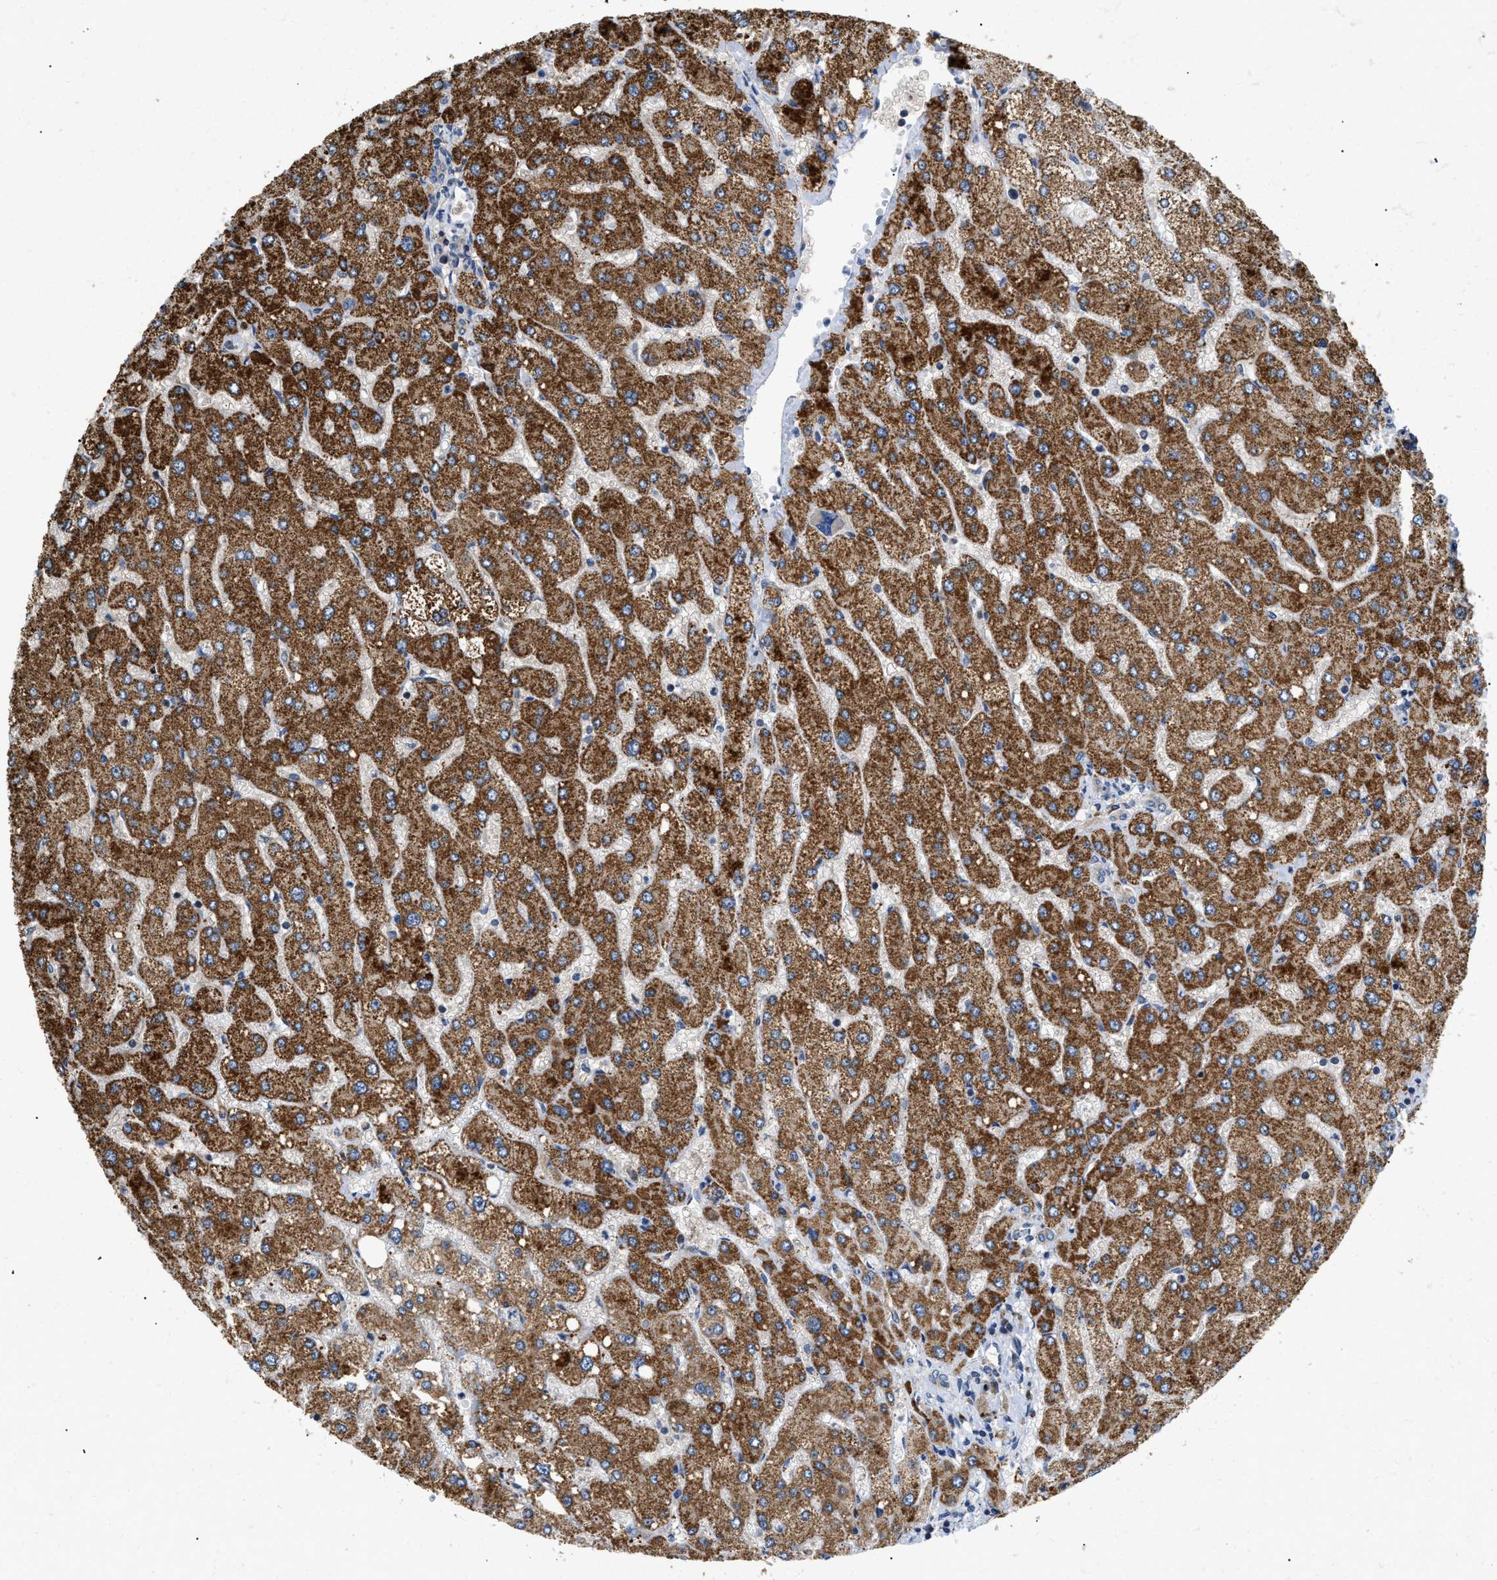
{"staining": {"intensity": "weak", "quantity": ">75%", "location": "cytoplasmic/membranous"}, "tissue": "liver", "cell_type": "Cholangiocytes", "image_type": "normal", "snomed": [{"axis": "morphology", "description": "Normal tissue, NOS"}, {"axis": "topography", "description": "Liver"}], "caption": "This image reveals benign liver stained with immunohistochemistry (IHC) to label a protein in brown. The cytoplasmic/membranous of cholangiocytes show weak positivity for the protein. Nuclei are counter-stained blue.", "gene": "ZBTB11", "patient": {"sex": "male", "age": 55}}